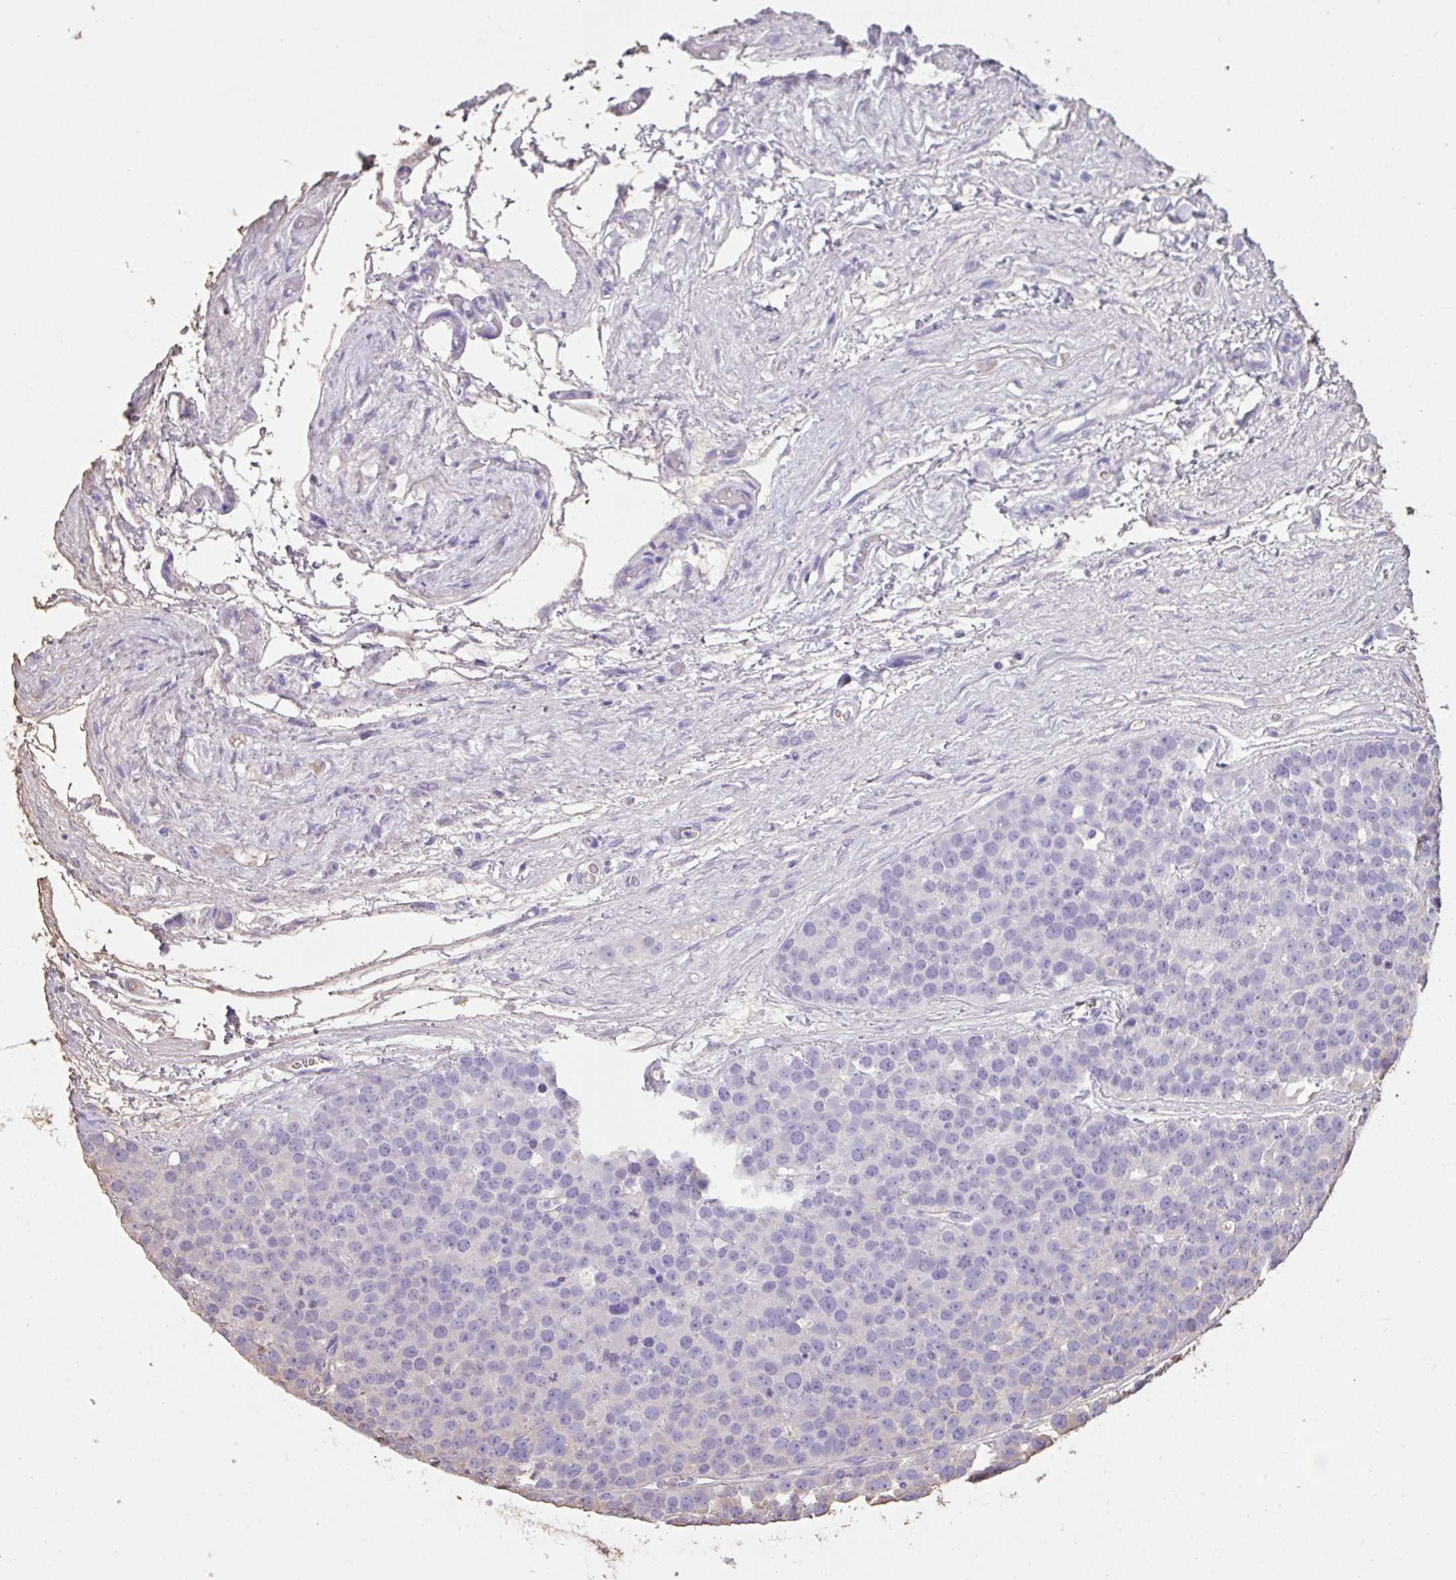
{"staining": {"intensity": "negative", "quantity": "none", "location": "none"}, "tissue": "testis cancer", "cell_type": "Tumor cells", "image_type": "cancer", "snomed": [{"axis": "morphology", "description": "Seminoma, NOS"}, {"axis": "topography", "description": "Testis"}], "caption": "An image of human testis cancer is negative for staining in tumor cells.", "gene": "HOXC12", "patient": {"sex": "male", "age": 71}}